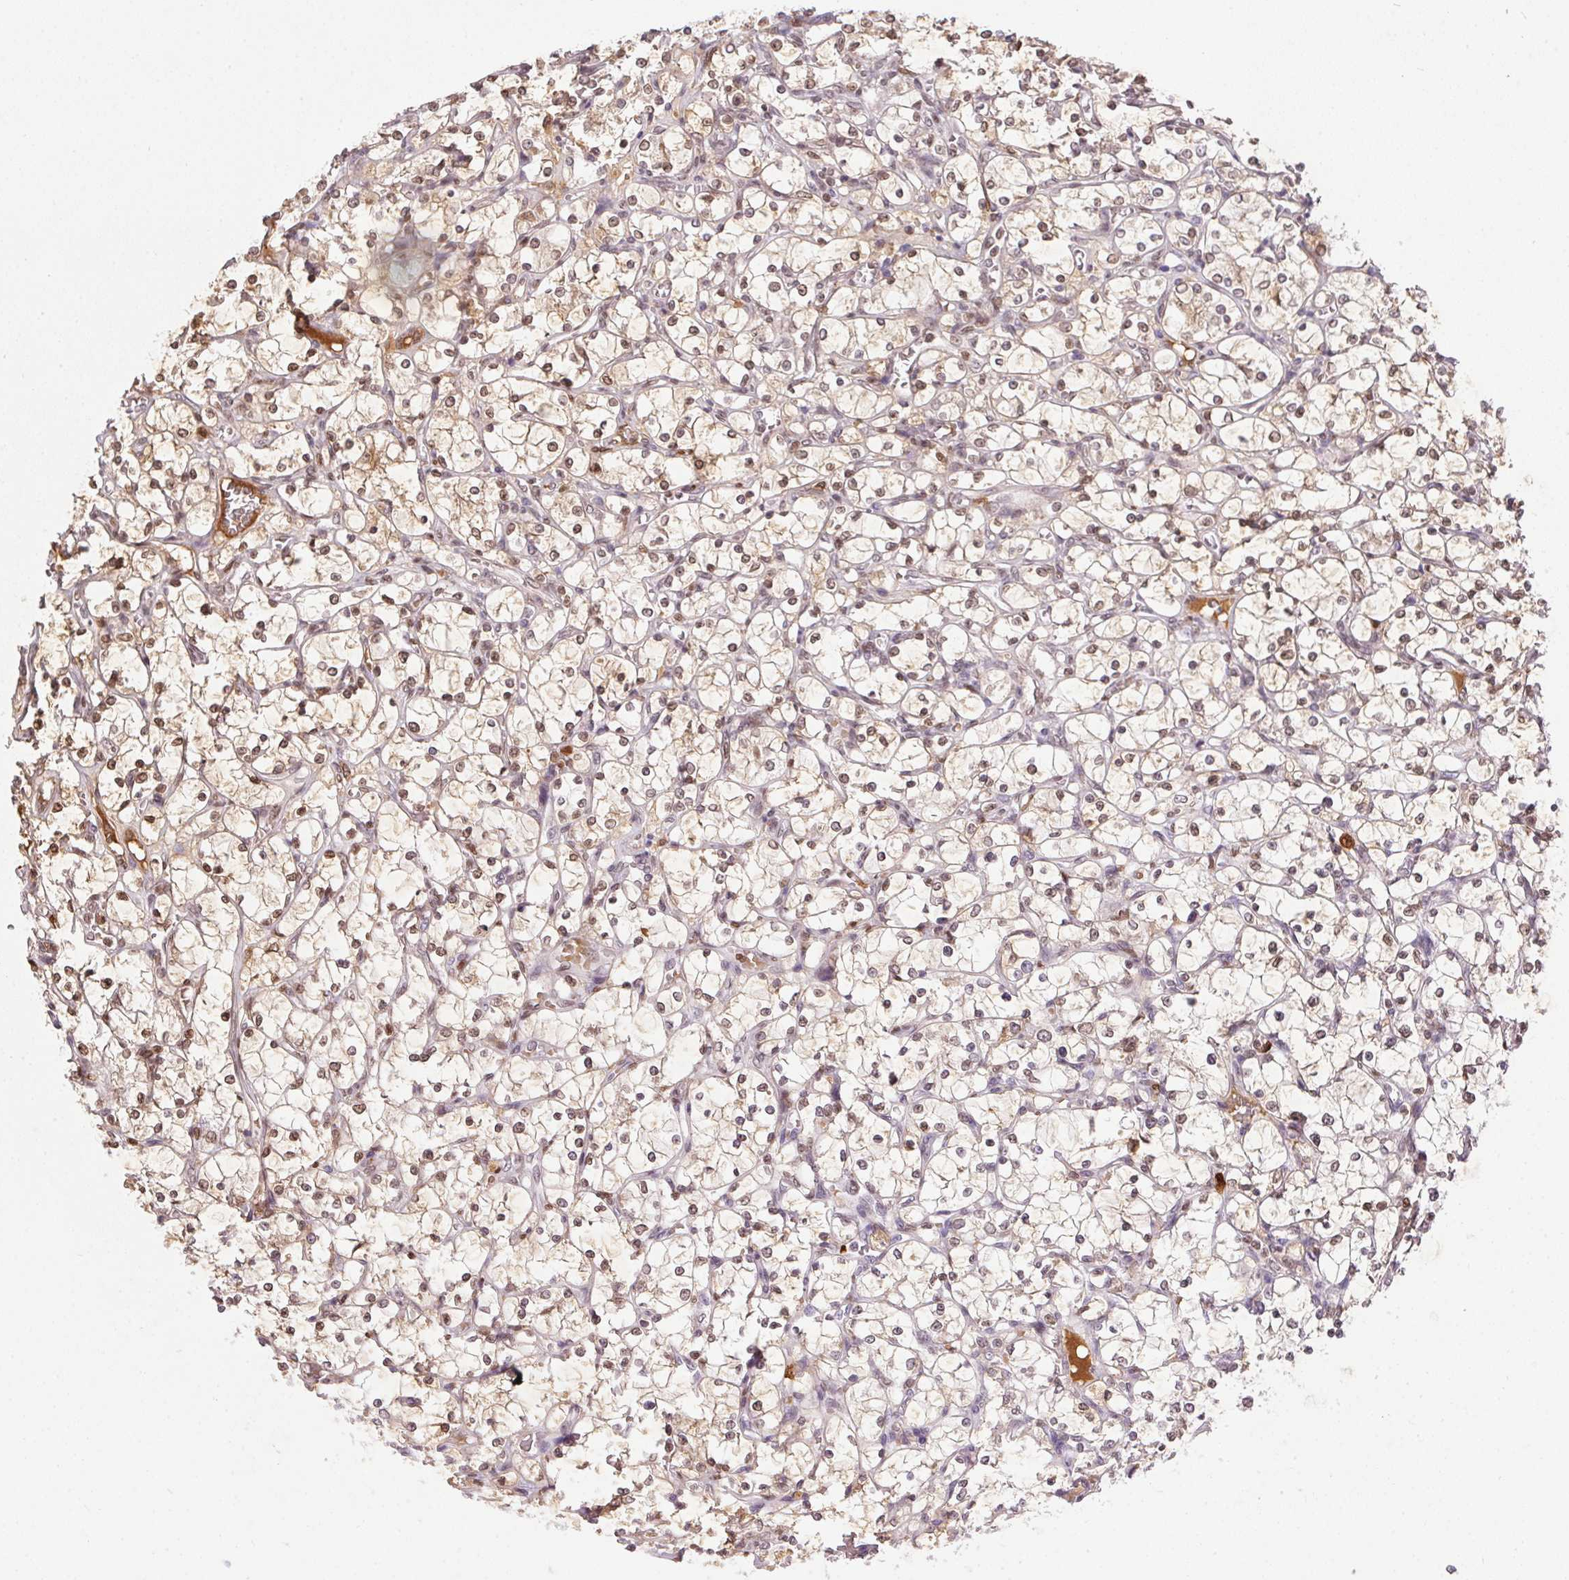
{"staining": {"intensity": "weak", "quantity": "25%-75%", "location": "cytoplasmic/membranous,nuclear"}, "tissue": "renal cancer", "cell_type": "Tumor cells", "image_type": "cancer", "snomed": [{"axis": "morphology", "description": "Adenocarcinoma, NOS"}, {"axis": "topography", "description": "Kidney"}], "caption": "A low amount of weak cytoplasmic/membranous and nuclear positivity is seen in approximately 25%-75% of tumor cells in renal adenocarcinoma tissue.", "gene": "ORM1", "patient": {"sex": "female", "age": 69}}